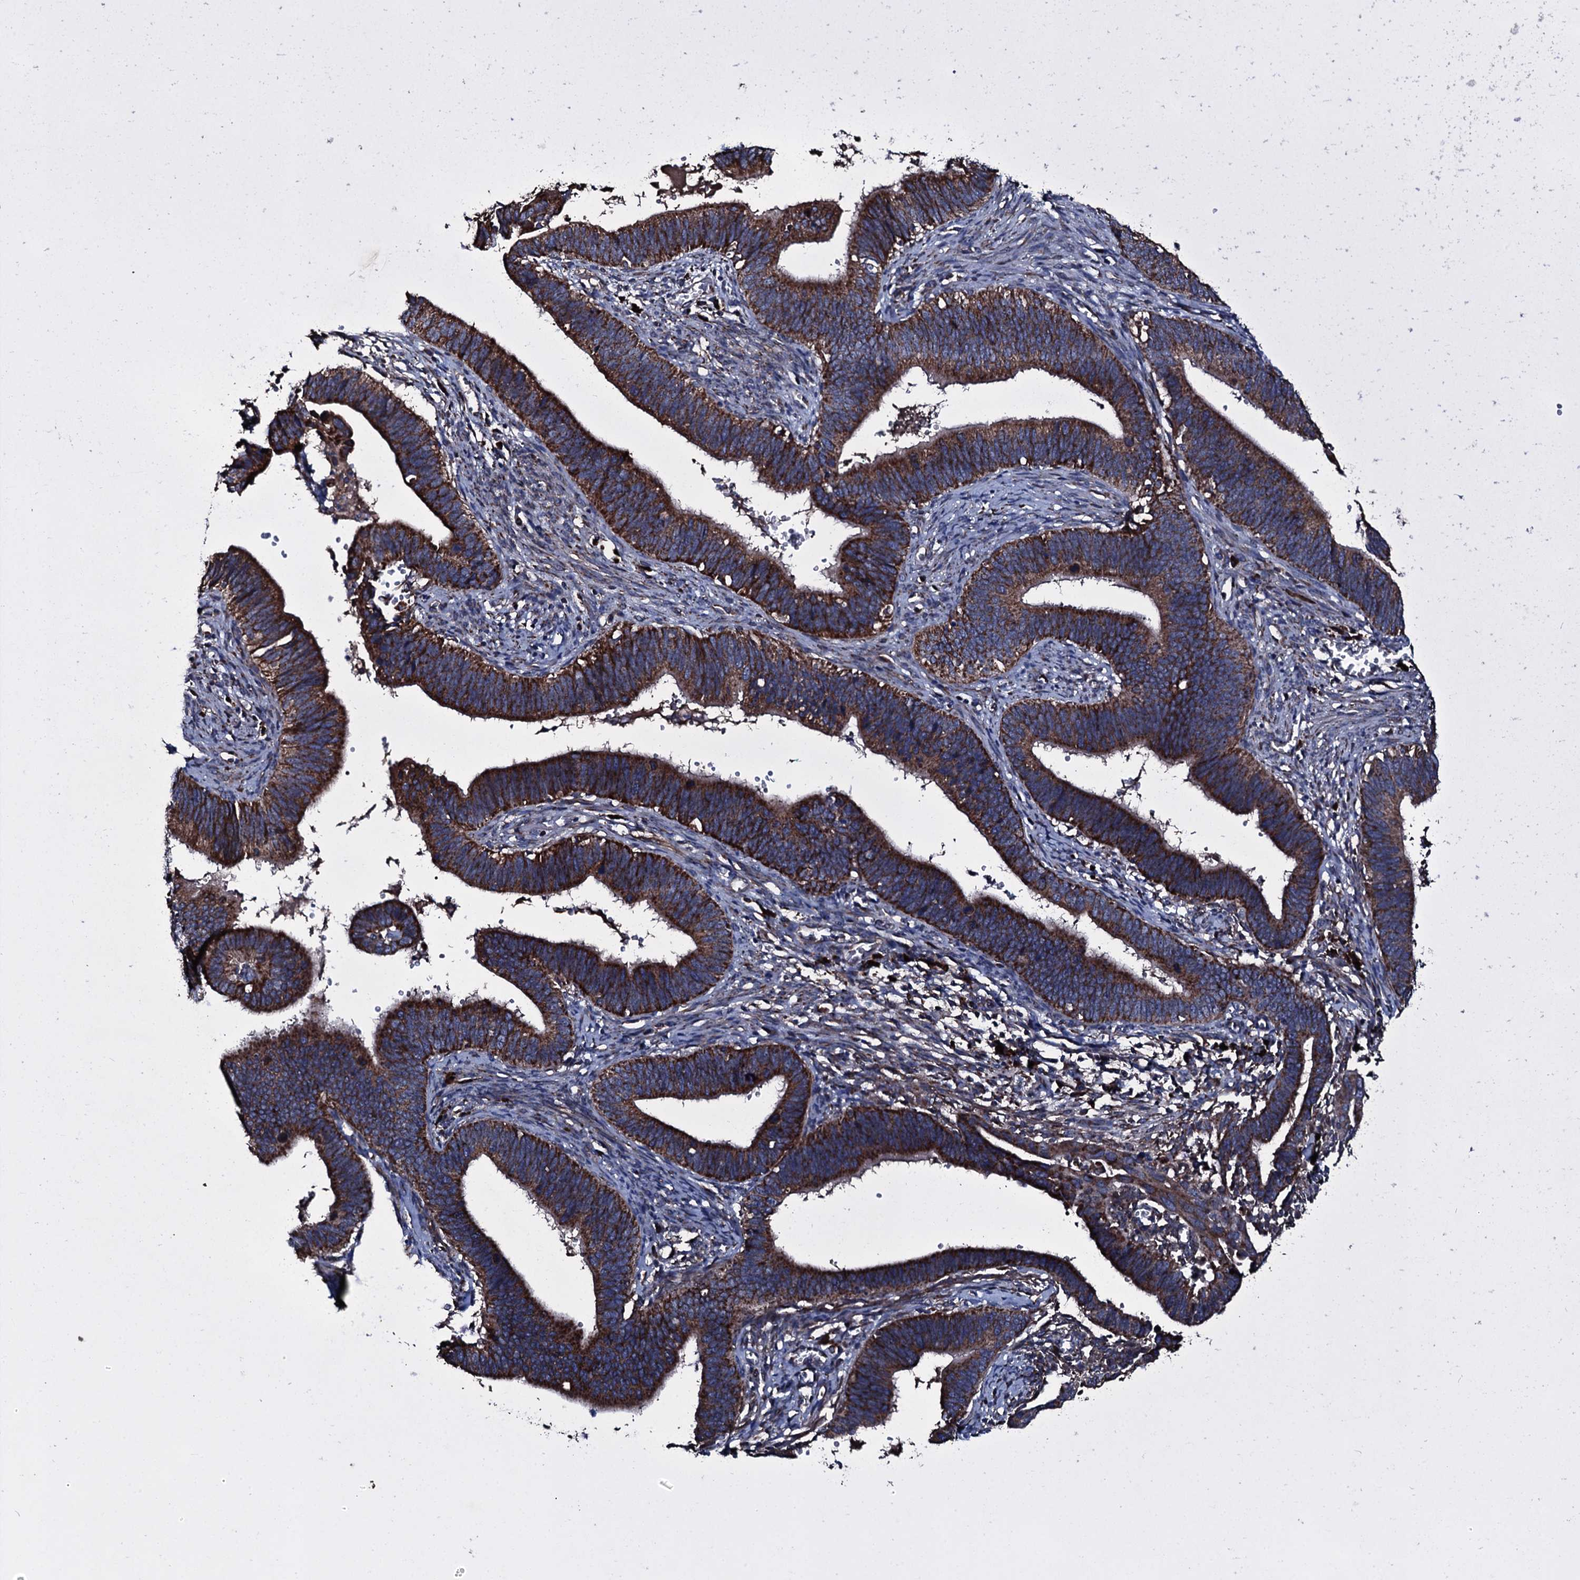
{"staining": {"intensity": "strong", "quantity": ">75%", "location": "cytoplasmic/membranous"}, "tissue": "cervical cancer", "cell_type": "Tumor cells", "image_type": "cancer", "snomed": [{"axis": "morphology", "description": "Adenocarcinoma, NOS"}, {"axis": "topography", "description": "Cervix"}], "caption": "Brown immunohistochemical staining in adenocarcinoma (cervical) displays strong cytoplasmic/membranous positivity in approximately >75% of tumor cells.", "gene": "ACSS3", "patient": {"sex": "female", "age": 42}}